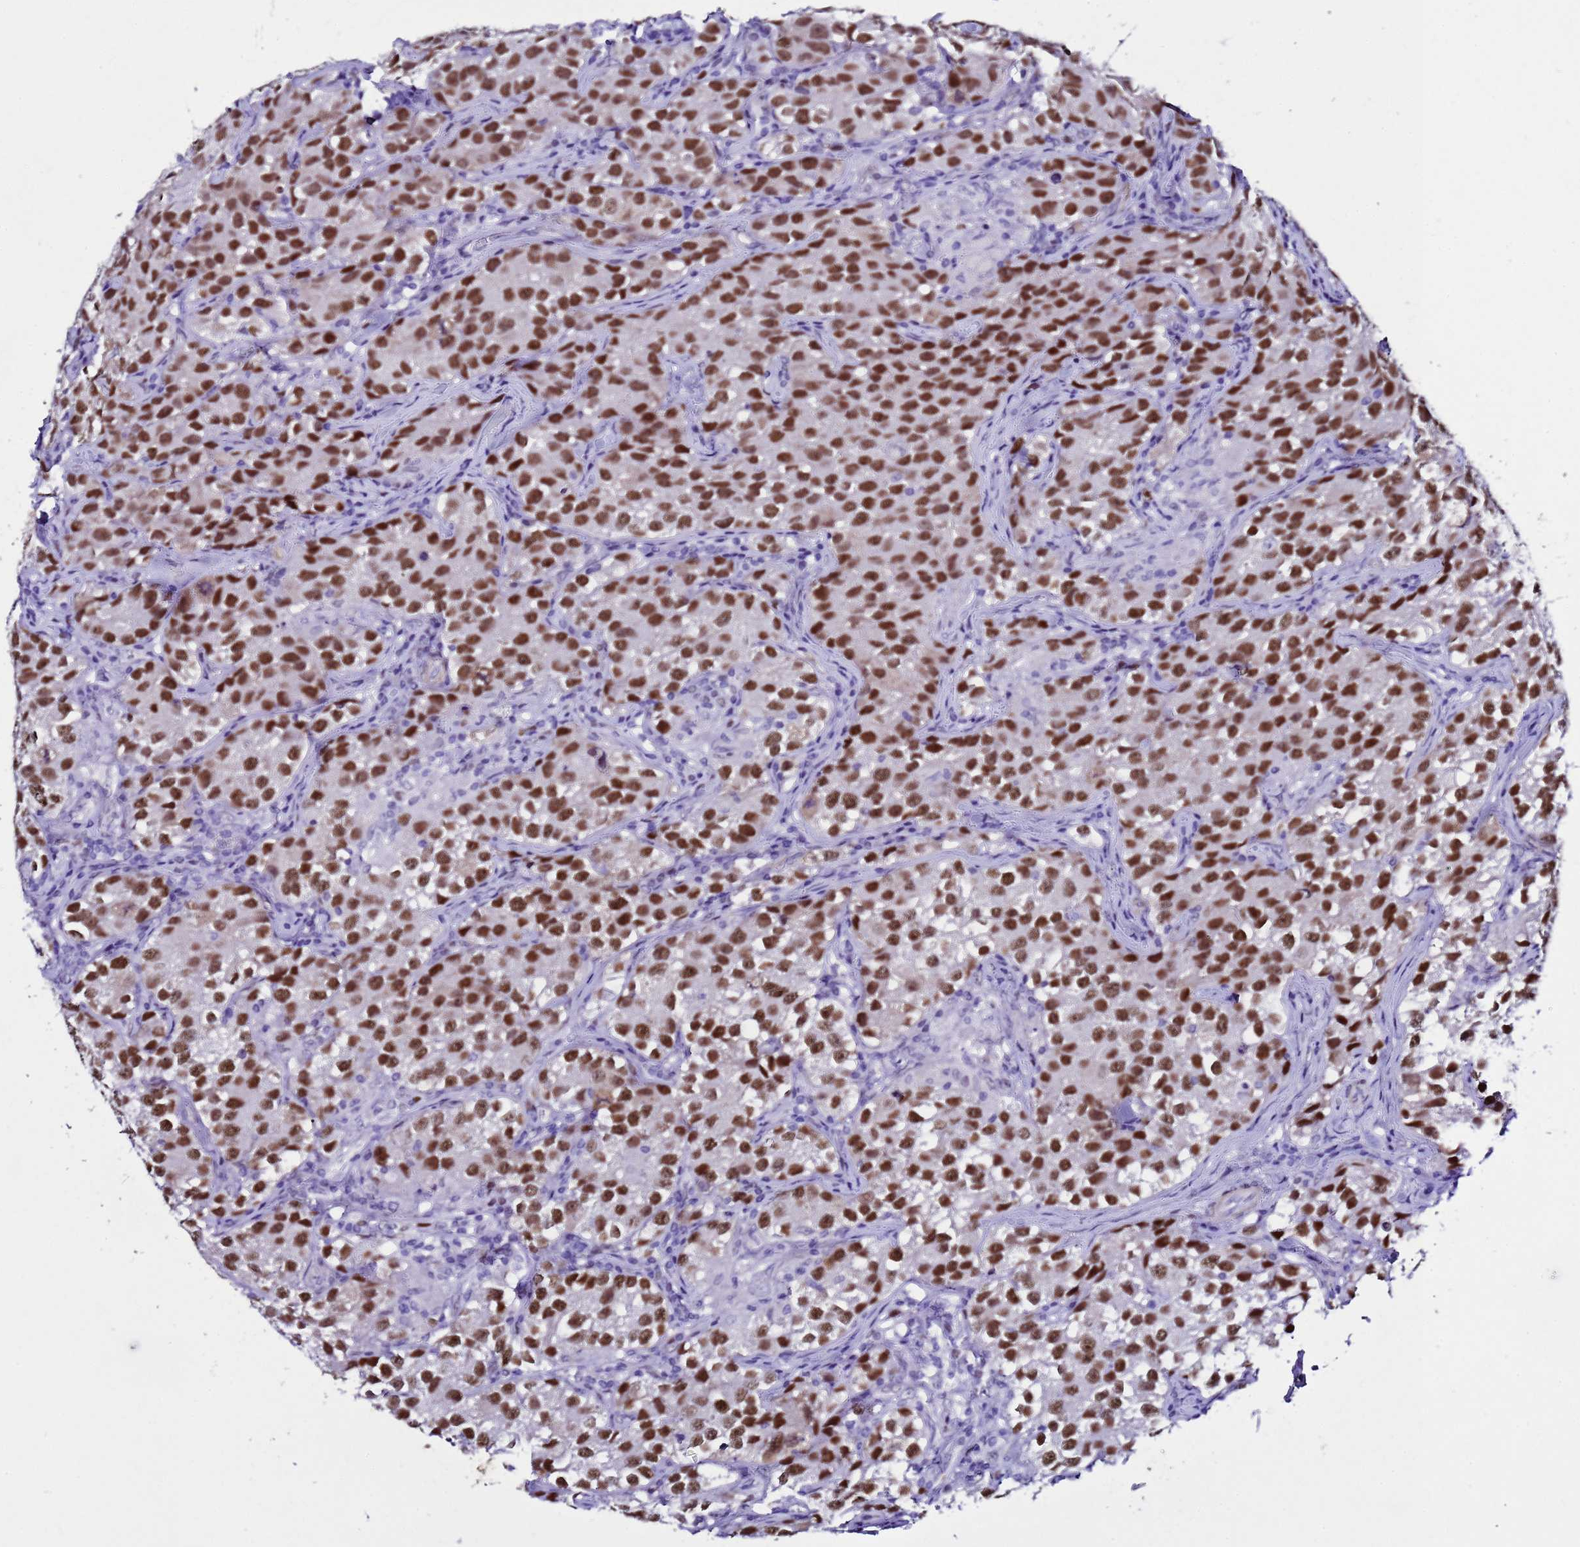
{"staining": {"intensity": "strong", "quantity": ">75%", "location": "nuclear"}, "tissue": "testis cancer", "cell_type": "Tumor cells", "image_type": "cancer", "snomed": [{"axis": "morphology", "description": "Seminoma, NOS"}, {"axis": "morphology", "description": "Carcinoma, Embryonal, NOS"}, {"axis": "topography", "description": "Testis"}], "caption": "Brown immunohistochemical staining in embryonal carcinoma (testis) displays strong nuclear staining in approximately >75% of tumor cells.", "gene": "BCL7A", "patient": {"sex": "male", "age": 43}}